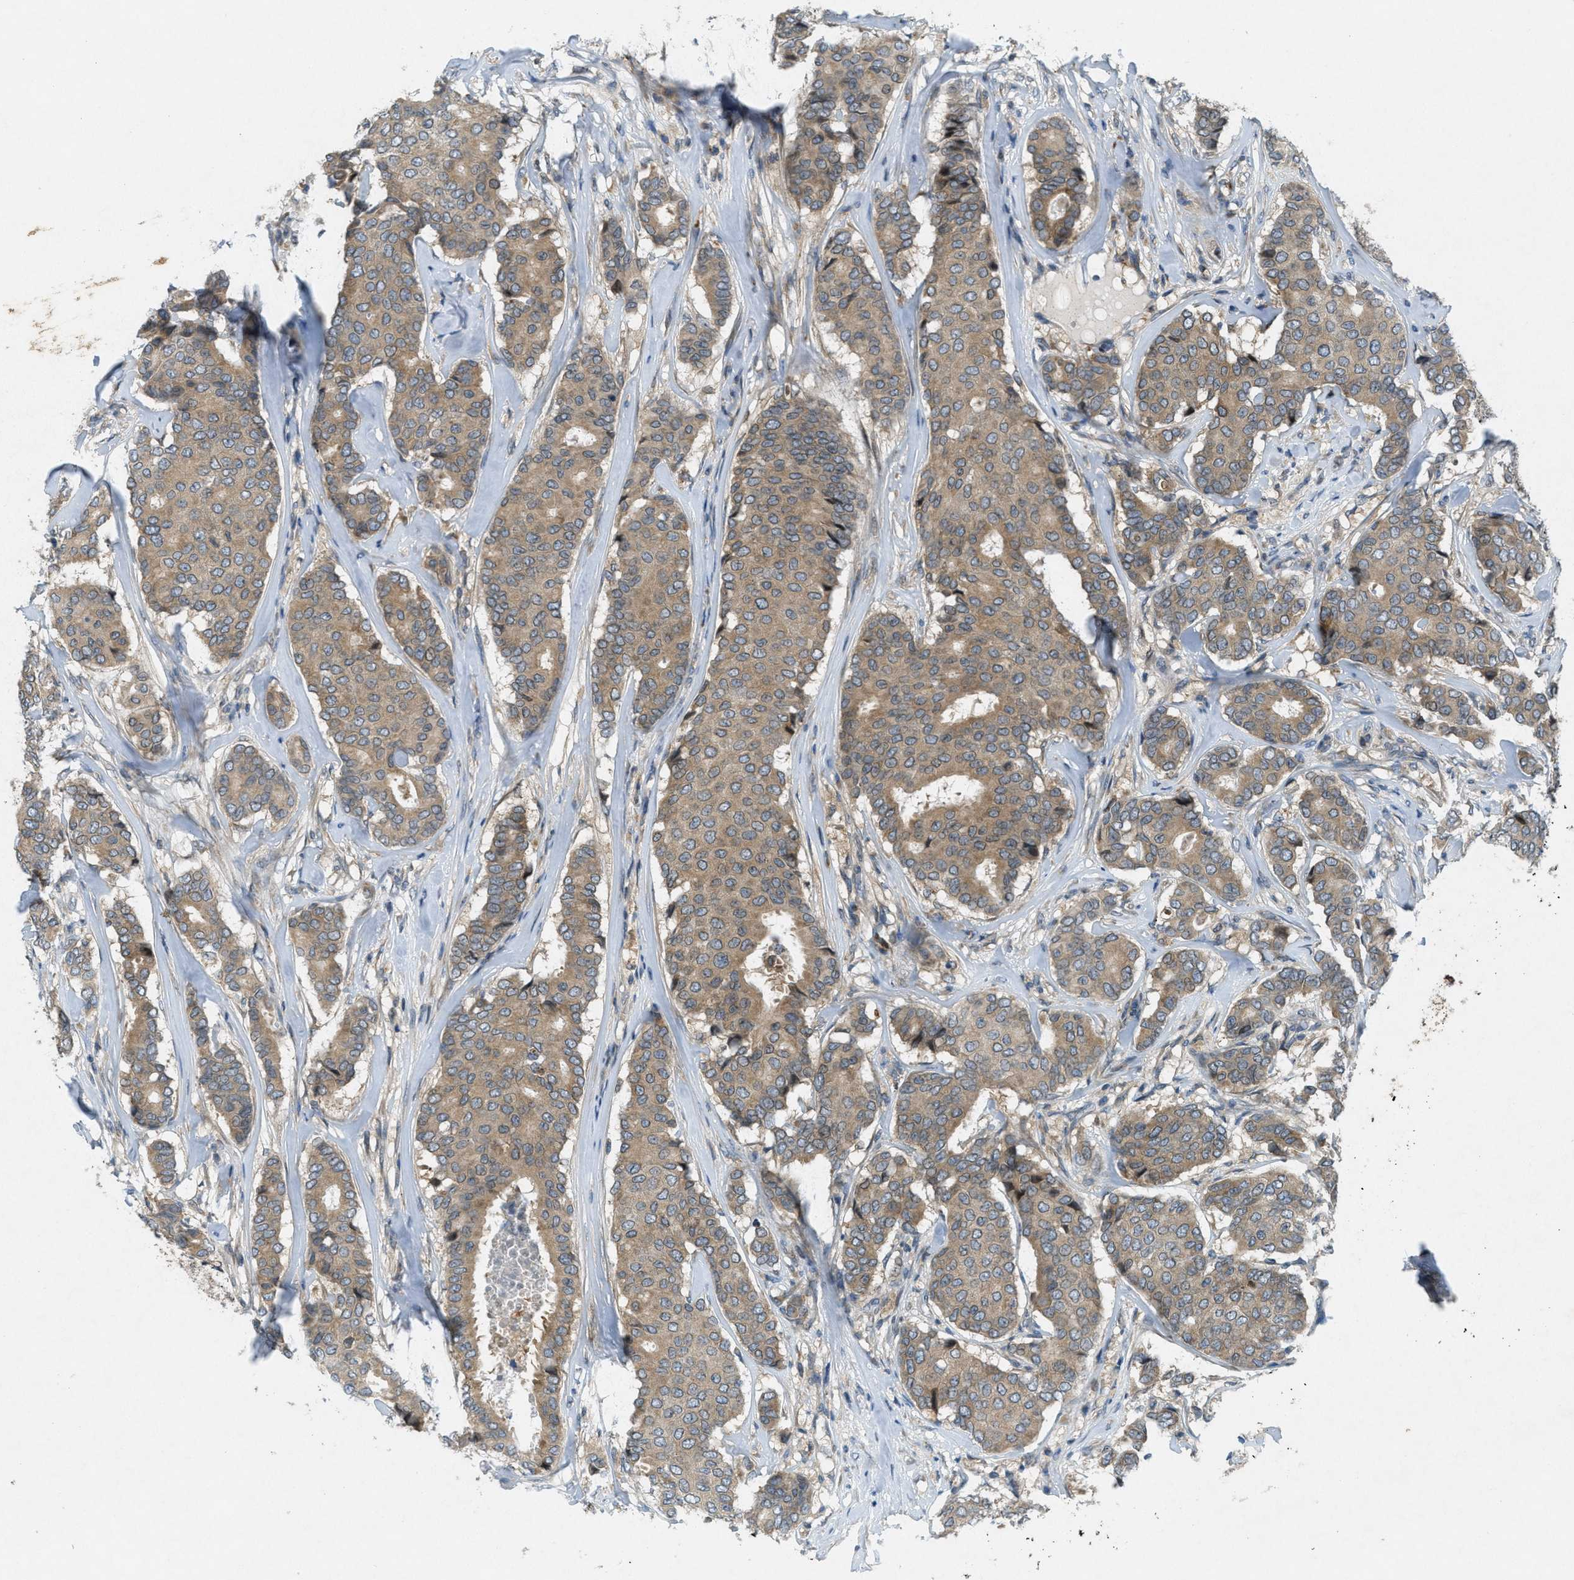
{"staining": {"intensity": "weak", "quantity": ">75%", "location": "cytoplasmic/membranous"}, "tissue": "breast cancer", "cell_type": "Tumor cells", "image_type": "cancer", "snomed": [{"axis": "morphology", "description": "Duct carcinoma"}, {"axis": "topography", "description": "Breast"}], "caption": "This is a micrograph of immunohistochemistry (IHC) staining of breast cancer, which shows weak positivity in the cytoplasmic/membranous of tumor cells.", "gene": "SIGMAR1", "patient": {"sex": "female", "age": 75}}